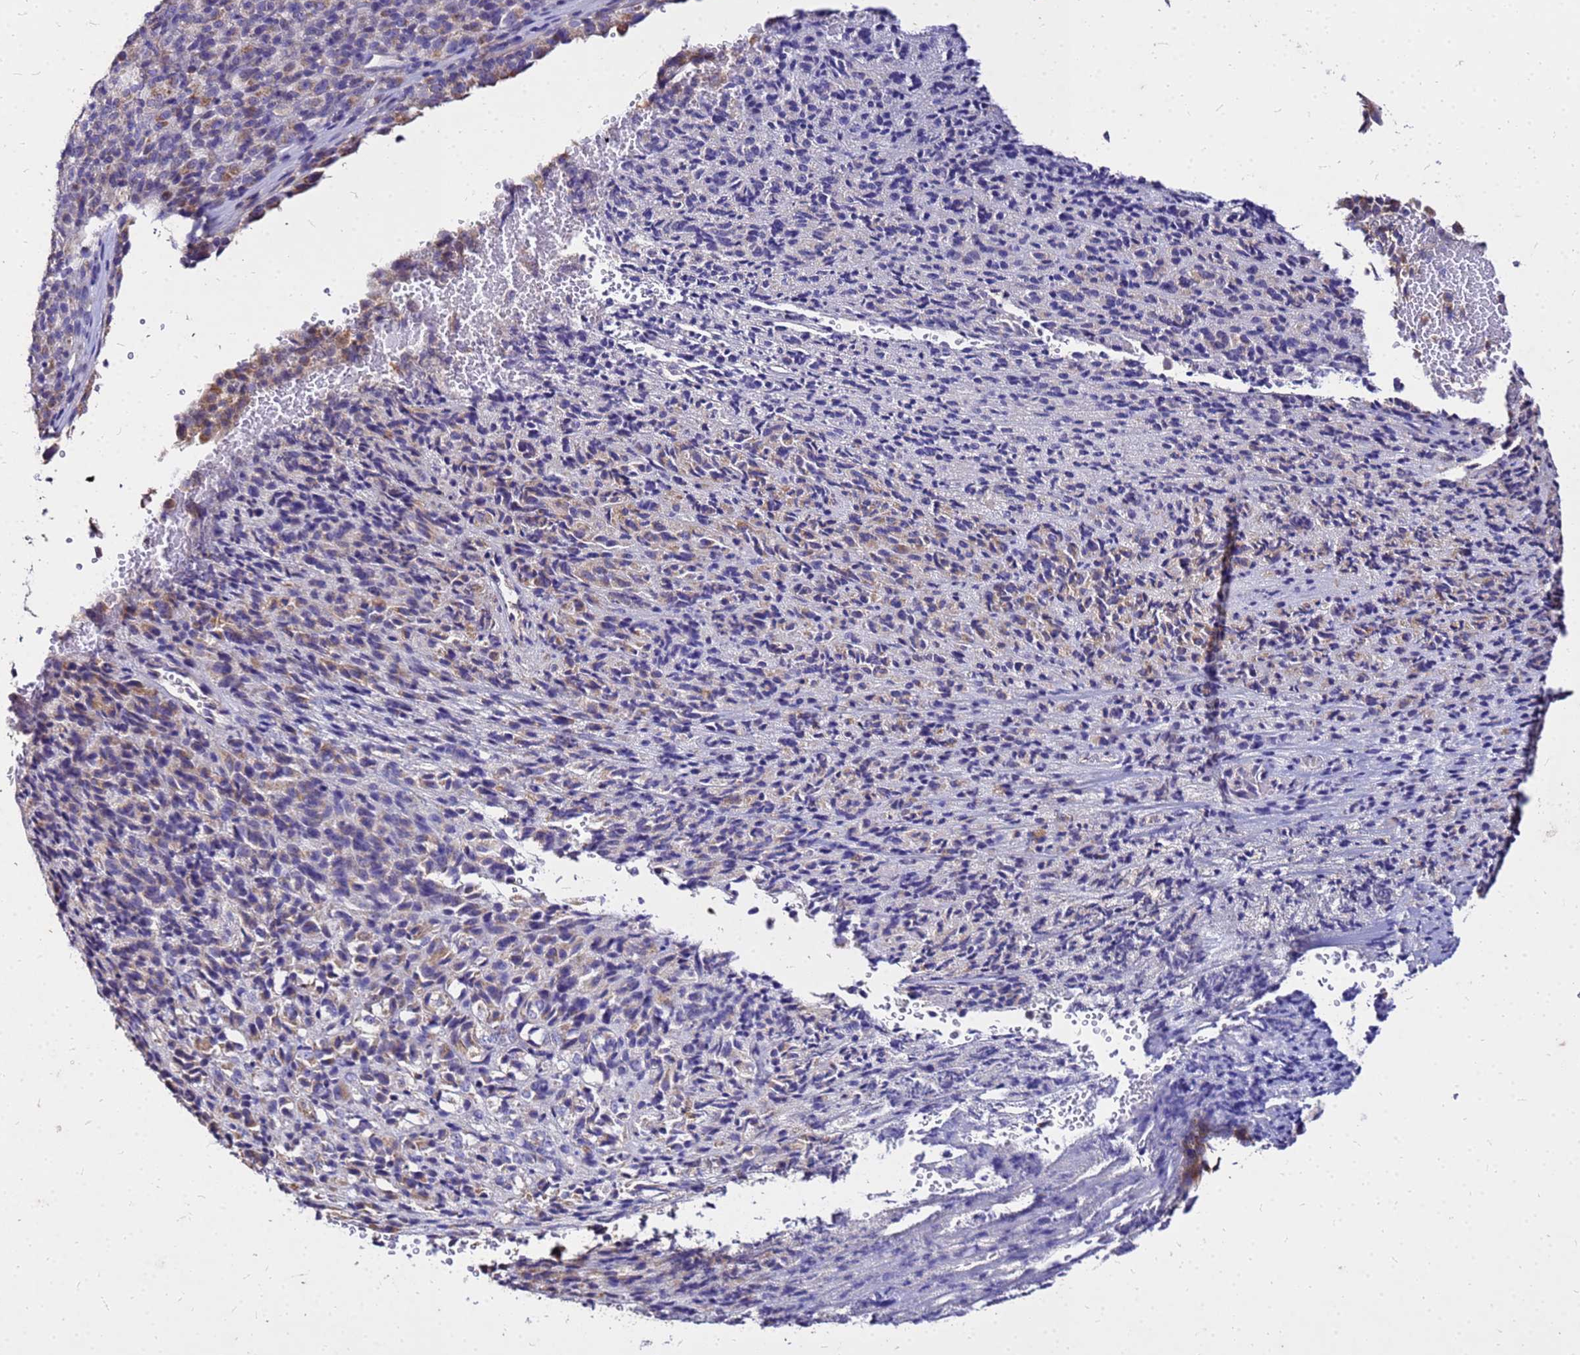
{"staining": {"intensity": "weak", "quantity": "25%-75%", "location": "cytoplasmic/membranous"}, "tissue": "melanoma", "cell_type": "Tumor cells", "image_type": "cancer", "snomed": [{"axis": "morphology", "description": "Malignant melanoma, Metastatic site"}, {"axis": "topography", "description": "Brain"}], "caption": "IHC staining of malignant melanoma (metastatic site), which displays low levels of weak cytoplasmic/membranous positivity in about 25%-75% of tumor cells indicating weak cytoplasmic/membranous protein staining. The staining was performed using DAB (brown) for protein detection and nuclei were counterstained in hematoxylin (blue).", "gene": "COX14", "patient": {"sex": "female", "age": 56}}